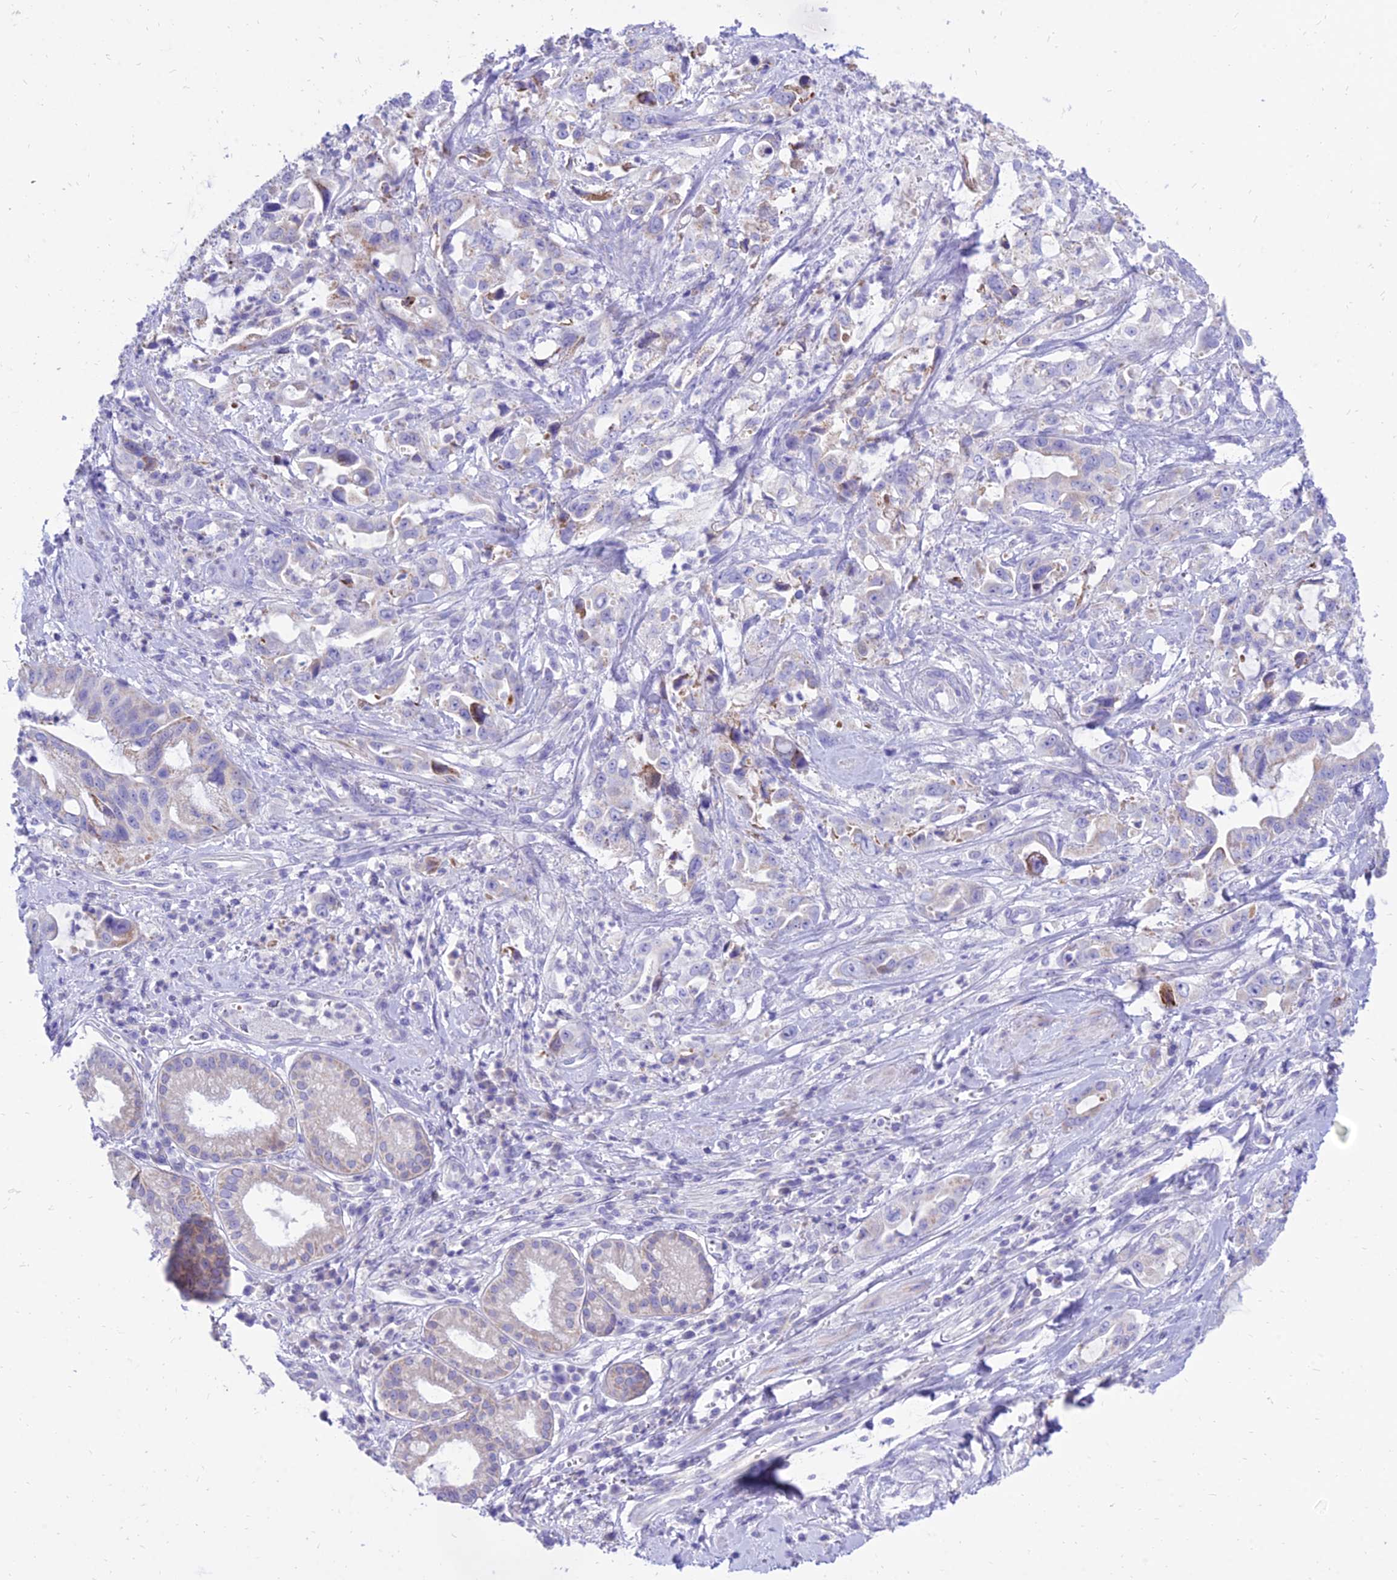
{"staining": {"intensity": "weak", "quantity": "<25%", "location": "cytoplasmic/membranous"}, "tissue": "pancreatic cancer", "cell_type": "Tumor cells", "image_type": "cancer", "snomed": [{"axis": "morphology", "description": "Adenocarcinoma, NOS"}, {"axis": "topography", "description": "Pancreas"}], "caption": "Immunohistochemistry (IHC) of pancreatic adenocarcinoma exhibits no positivity in tumor cells. Brightfield microscopy of IHC stained with DAB (3,3'-diaminobenzidine) (brown) and hematoxylin (blue), captured at high magnification.", "gene": "PKN3", "patient": {"sex": "female", "age": 61}}